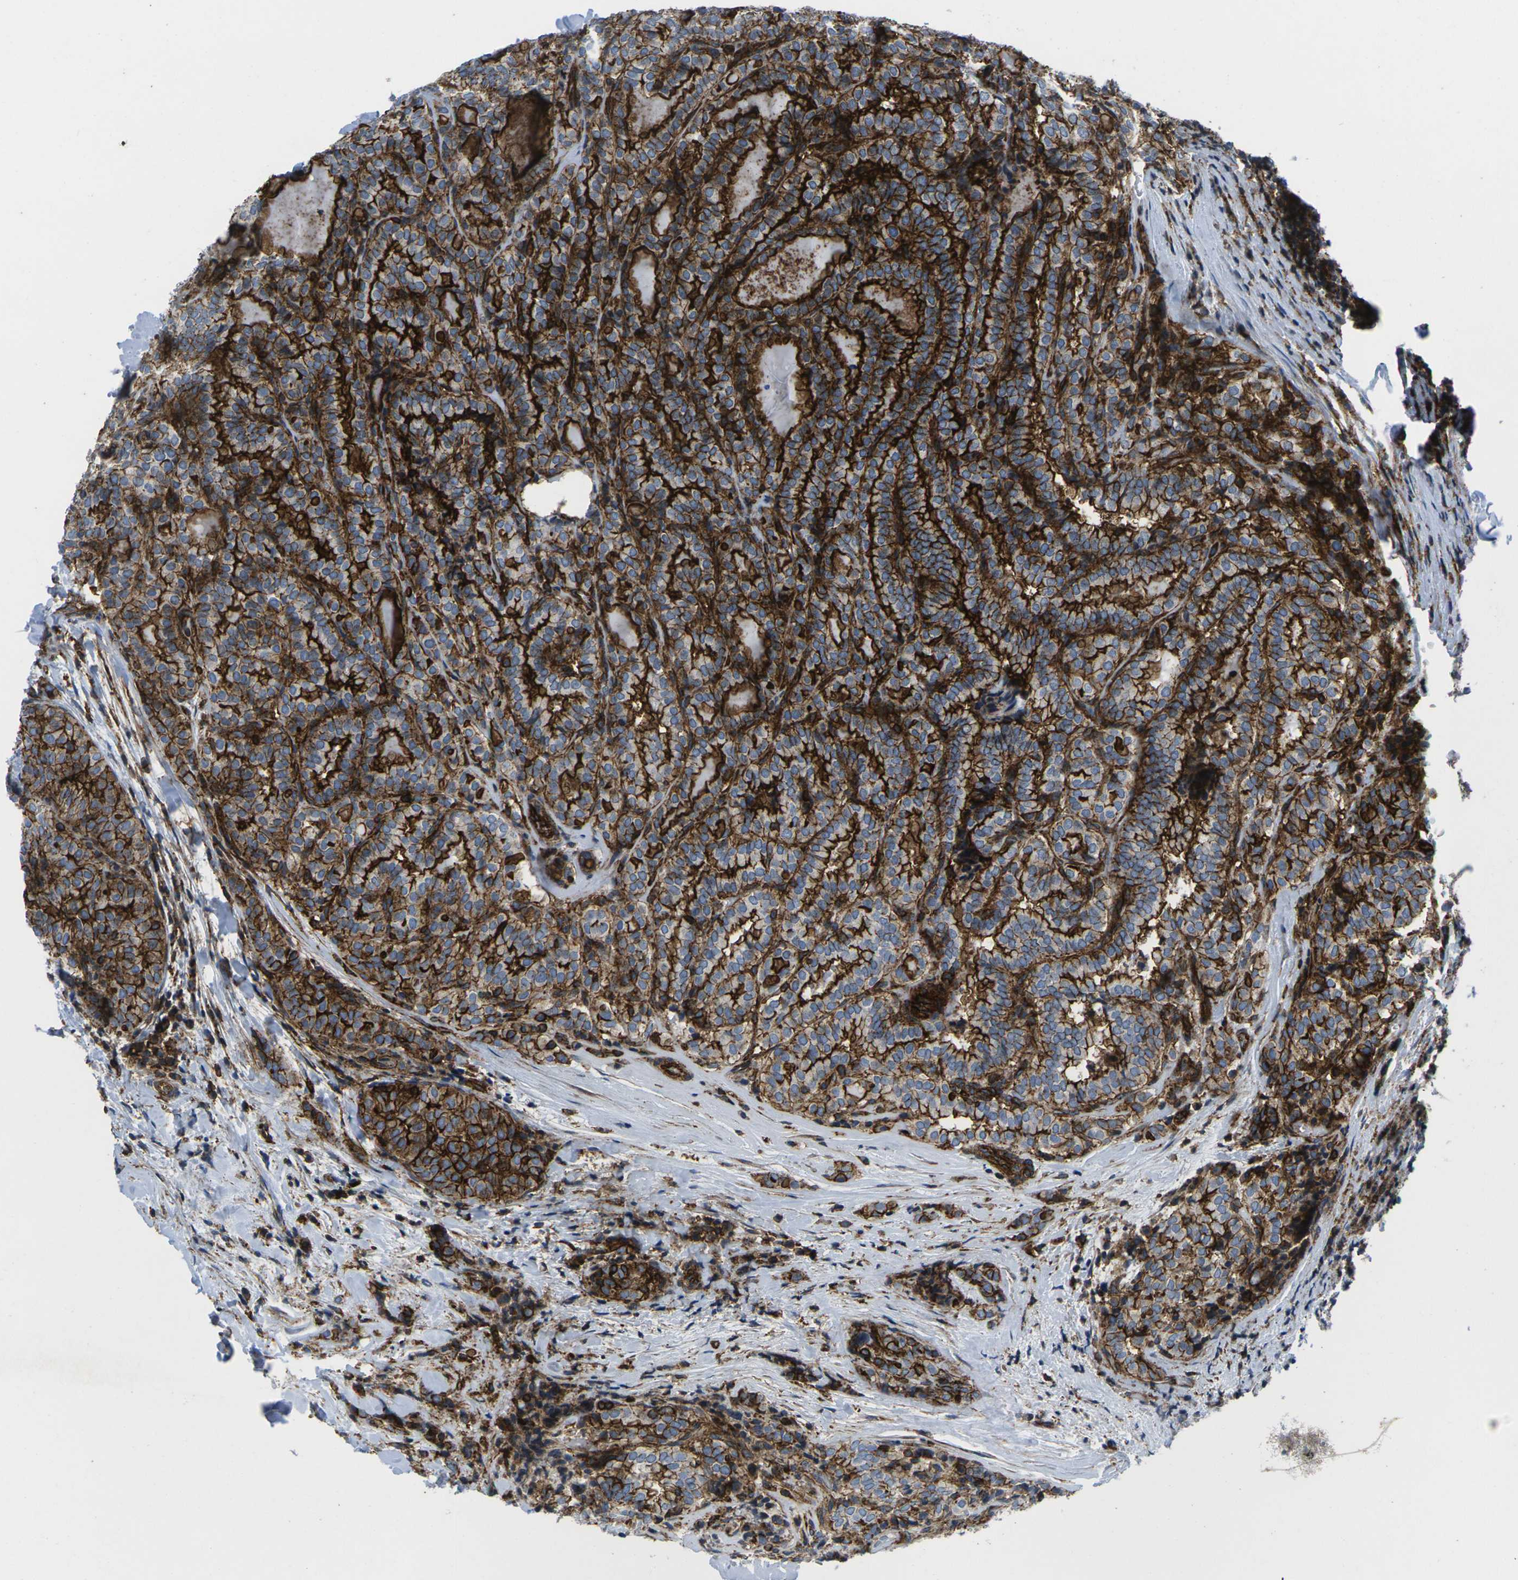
{"staining": {"intensity": "strong", "quantity": ">75%", "location": "cytoplasmic/membranous"}, "tissue": "thyroid cancer", "cell_type": "Tumor cells", "image_type": "cancer", "snomed": [{"axis": "morphology", "description": "Normal tissue, NOS"}, {"axis": "morphology", "description": "Papillary adenocarcinoma, NOS"}, {"axis": "topography", "description": "Thyroid gland"}], "caption": "The image reveals immunohistochemical staining of thyroid cancer. There is strong cytoplasmic/membranous staining is identified in about >75% of tumor cells.", "gene": "IQGAP1", "patient": {"sex": "female", "age": 30}}